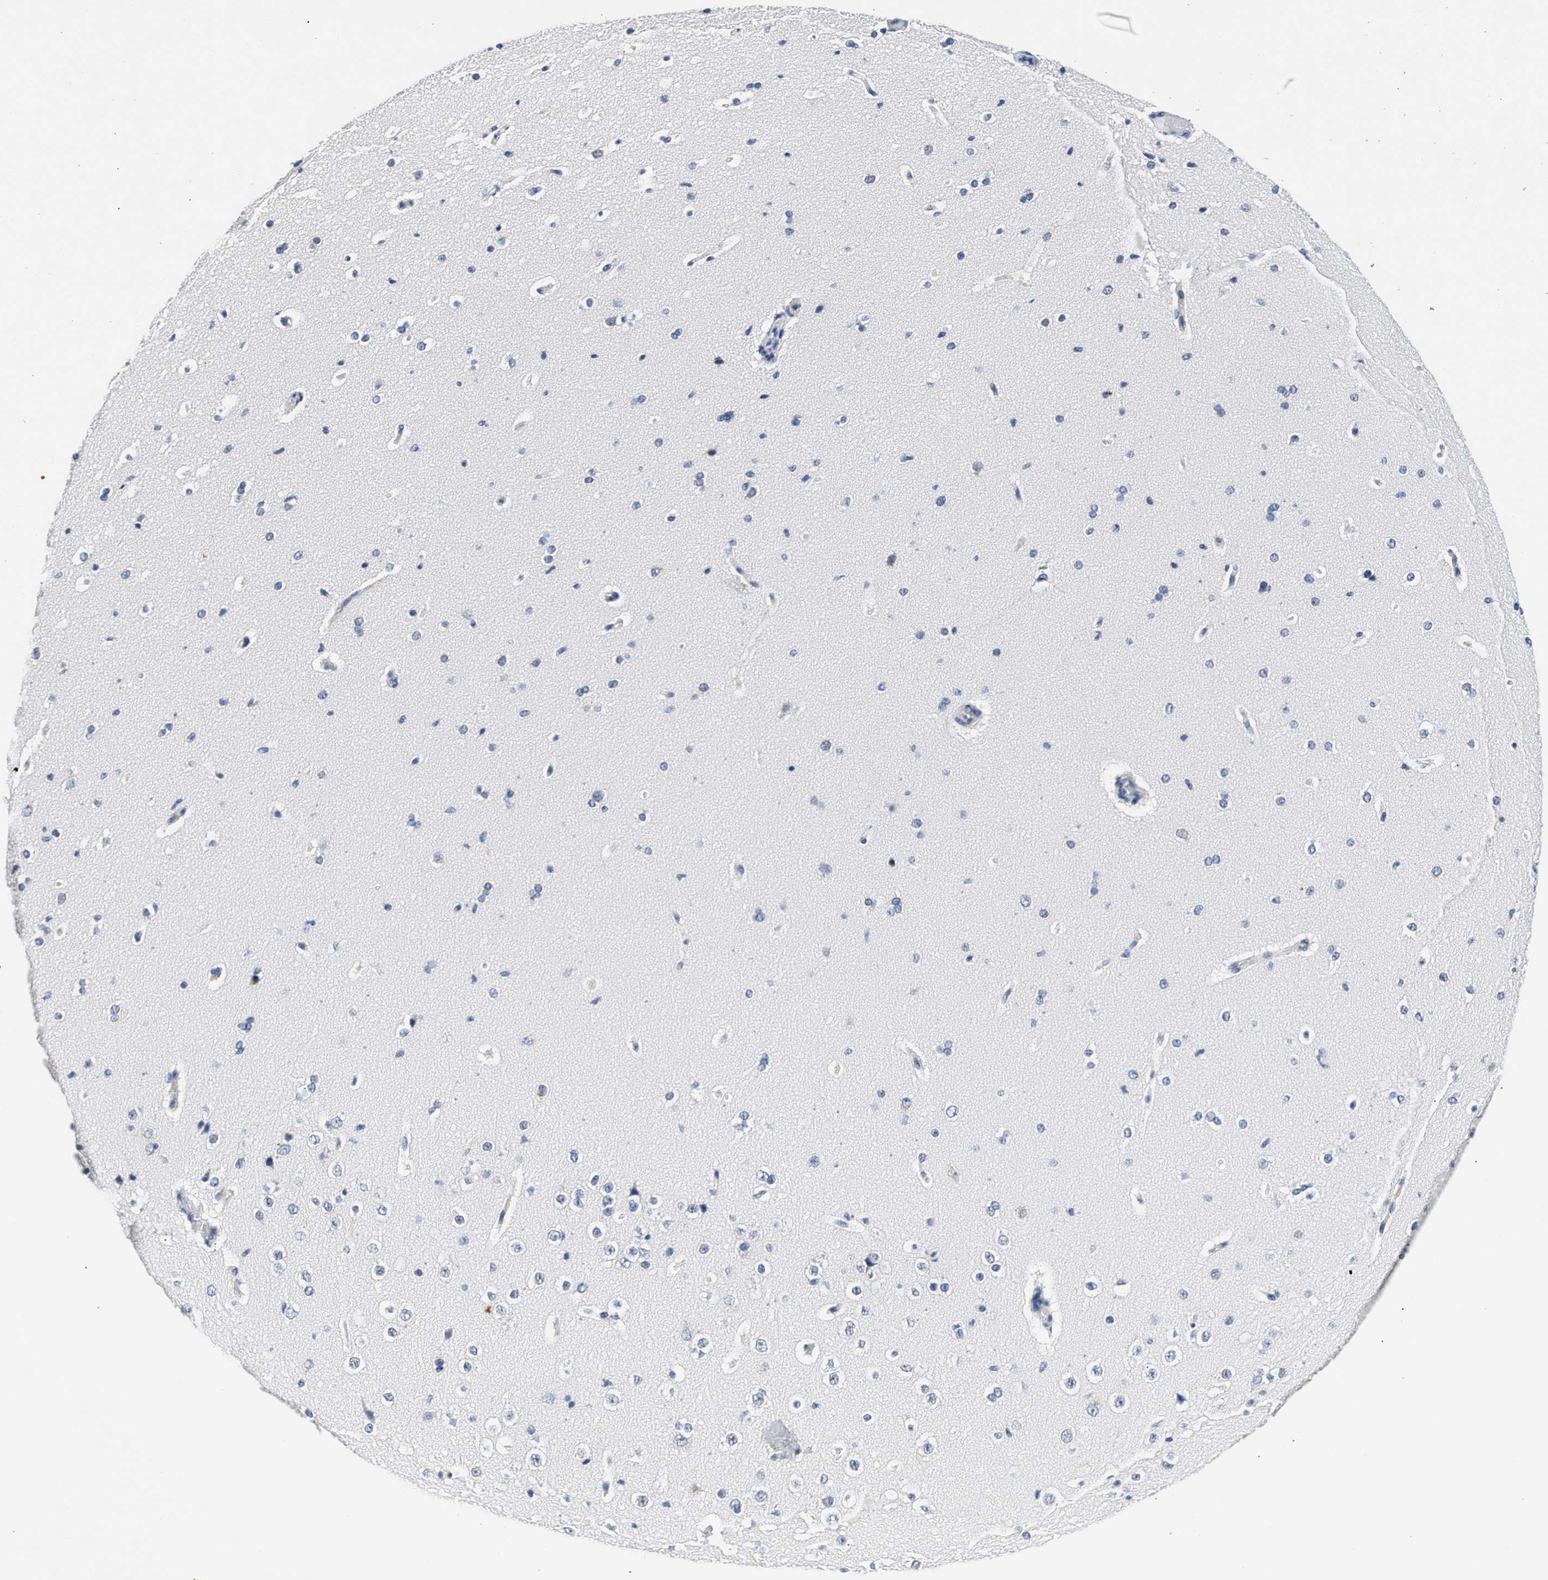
{"staining": {"intensity": "weak", "quantity": "25%-75%", "location": "cytoplasmic/membranous"}, "tissue": "cerebral cortex", "cell_type": "Endothelial cells", "image_type": "normal", "snomed": [{"axis": "morphology", "description": "Normal tissue, NOS"}, {"axis": "morphology", "description": "Developmental malformation"}, {"axis": "topography", "description": "Cerebral cortex"}], "caption": "Protein staining exhibits weak cytoplasmic/membranous staining in about 25%-75% of endothelial cells in unremarkable cerebral cortex. (brown staining indicates protein expression, while blue staining denotes nuclei).", "gene": "MED22", "patient": {"sex": "female", "age": 30}}